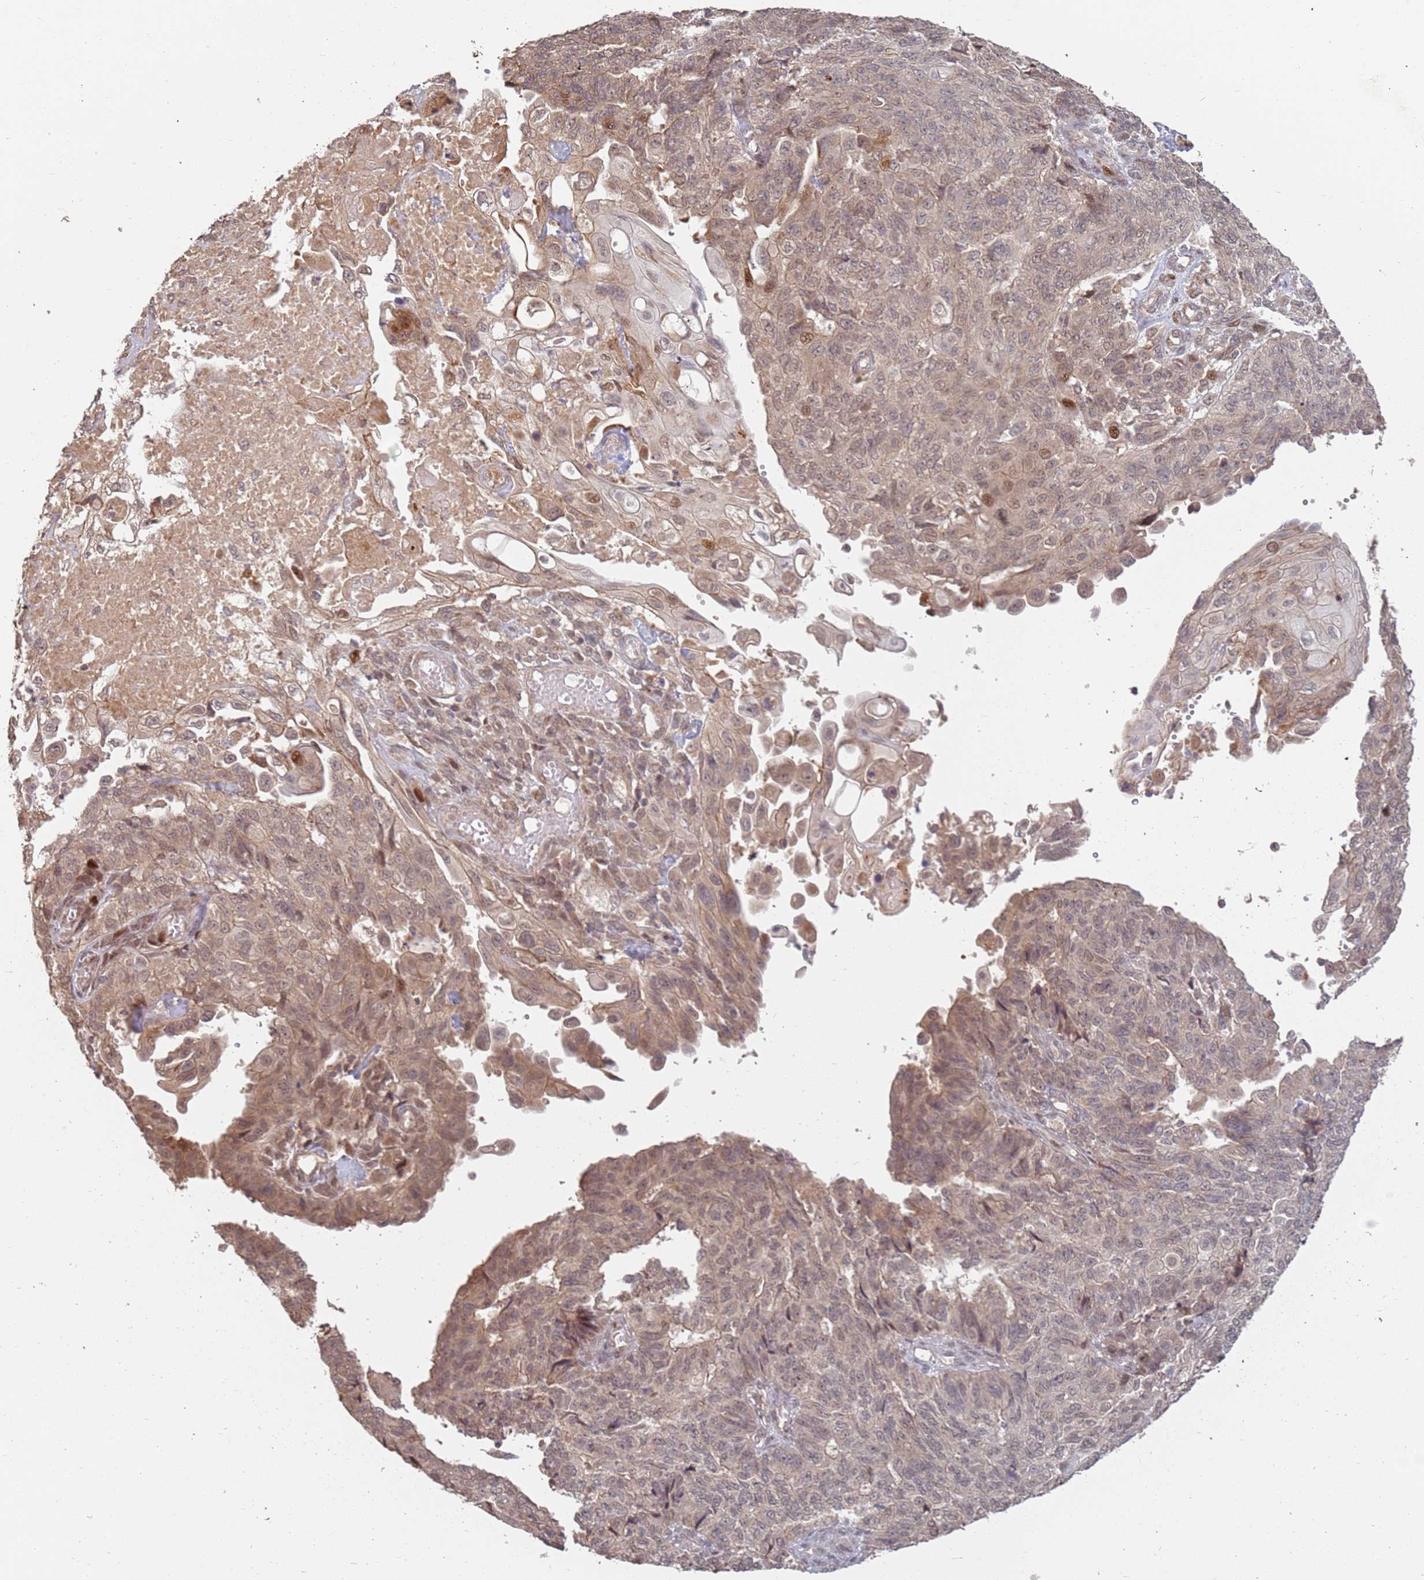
{"staining": {"intensity": "weak", "quantity": ">75%", "location": "cytoplasmic/membranous,nuclear"}, "tissue": "endometrial cancer", "cell_type": "Tumor cells", "image_type": "cancer", "snomed": [{"axis": "morphology", "description": "Adenocarcinoma, NOS"}, {"axis": "topography", "description": "Endometrium"}], "caption": "Protein expression analysis of human adenocarcinoma (endometrial) reveals weak cytoplasmic/membranous and nuclear staining in about >75% of tumor cells. The staining was performed using DAB to visualize the protein expression in brown, while the nuclei were stained in blue with hematoxylin (Magnification: 20x).", "gene": "MPEG1", "patient": {"sex": "female", "age": 32}}